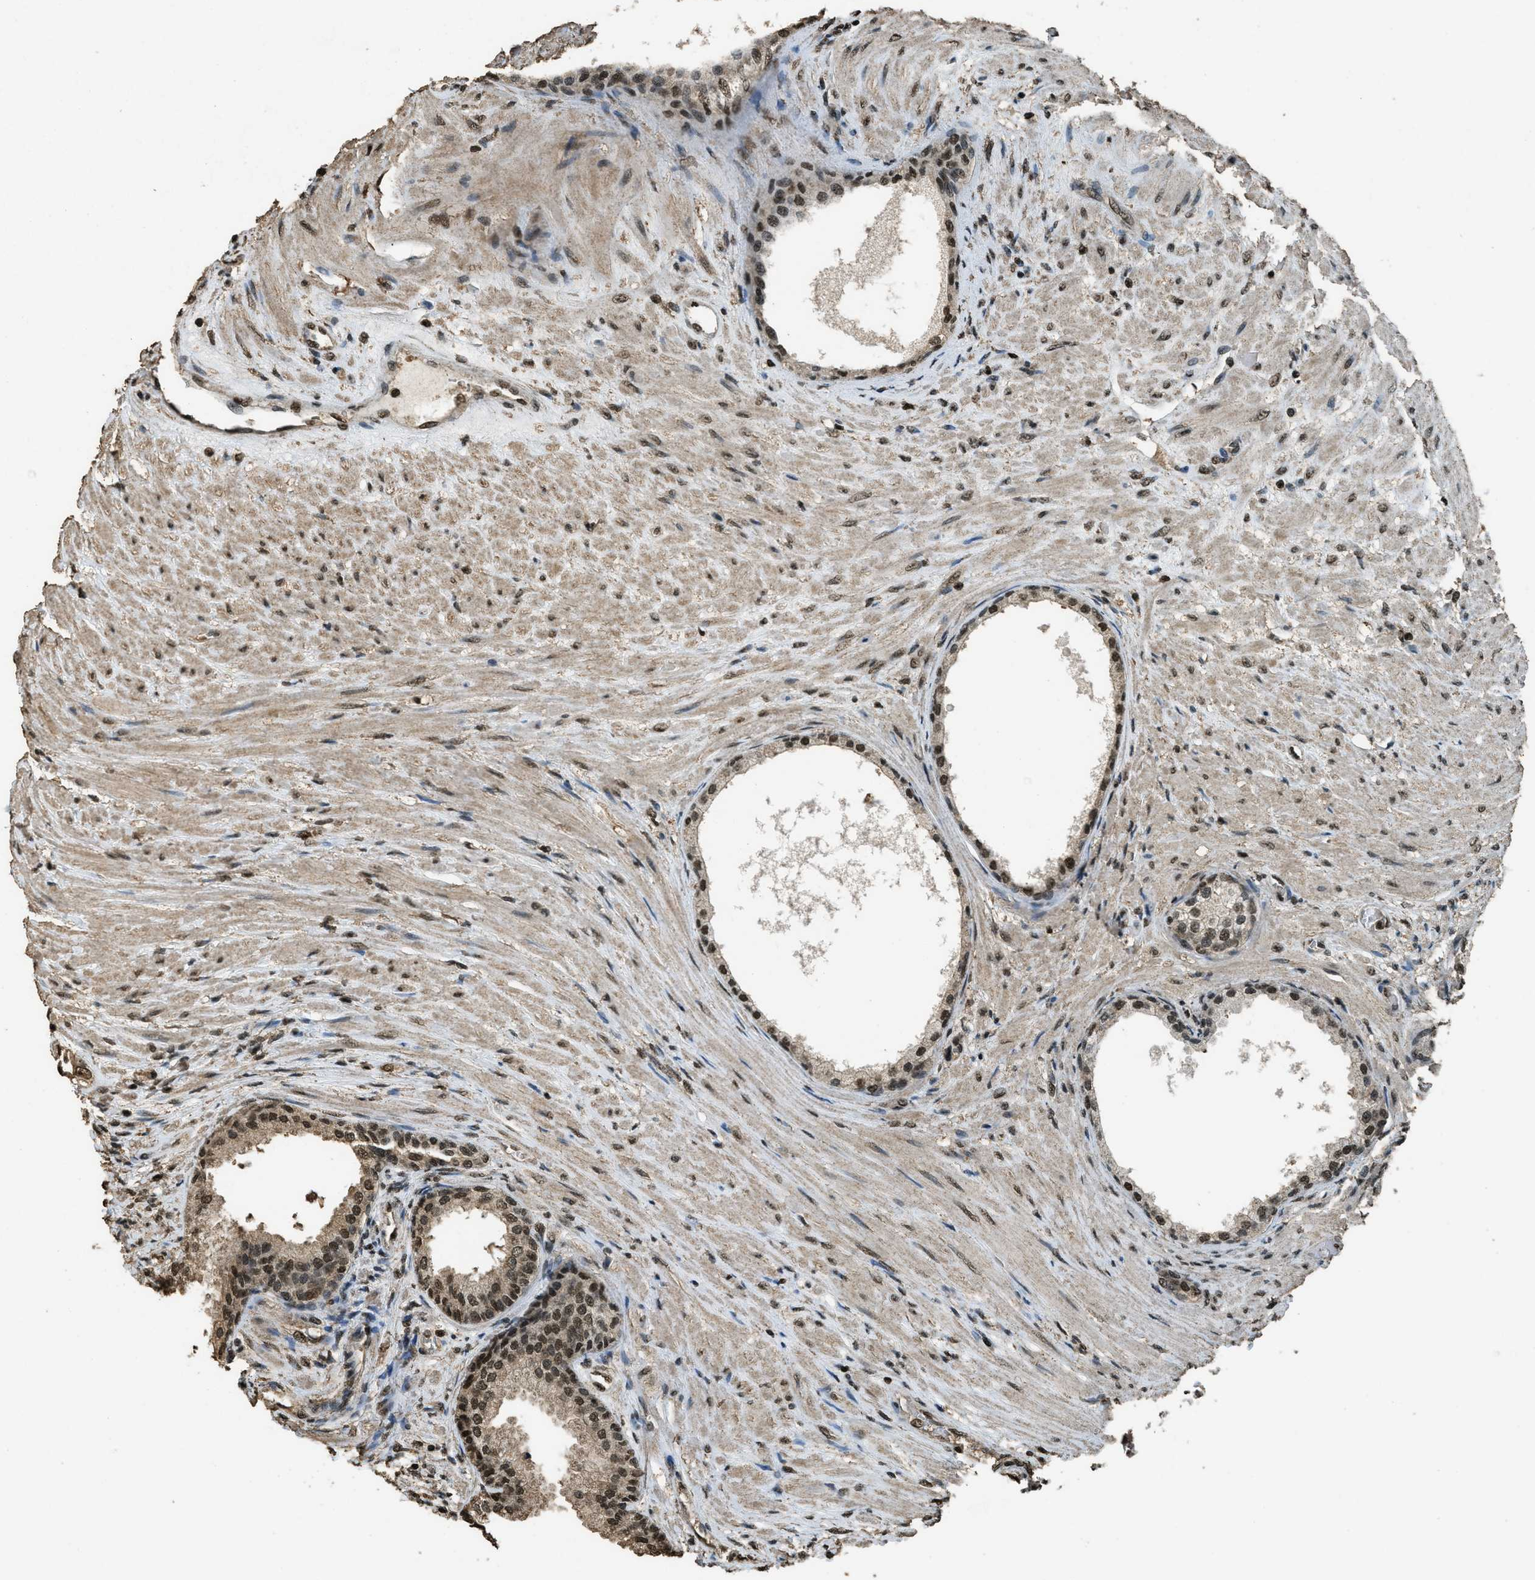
{"staining": {"intensity": "moderate", "quantity": ">75%", "location": "nuclear"}, "tissue": "prostate", "cell_type": "Glandular cells", "image_type": "normal", "snomed": [{"axis": "morphology", "description": "Normal tissue, NOS"}, {"axis": "topography", "description": "Prostate"}], "caption": "This photomicrograph exhibits immunohistochemistry staining of unremarkable prostate, with medium moderate nuclear positivity in about >75% of glandular cells.", "gene": "MYB", "patient": {"sex": "male", "age": 76}}